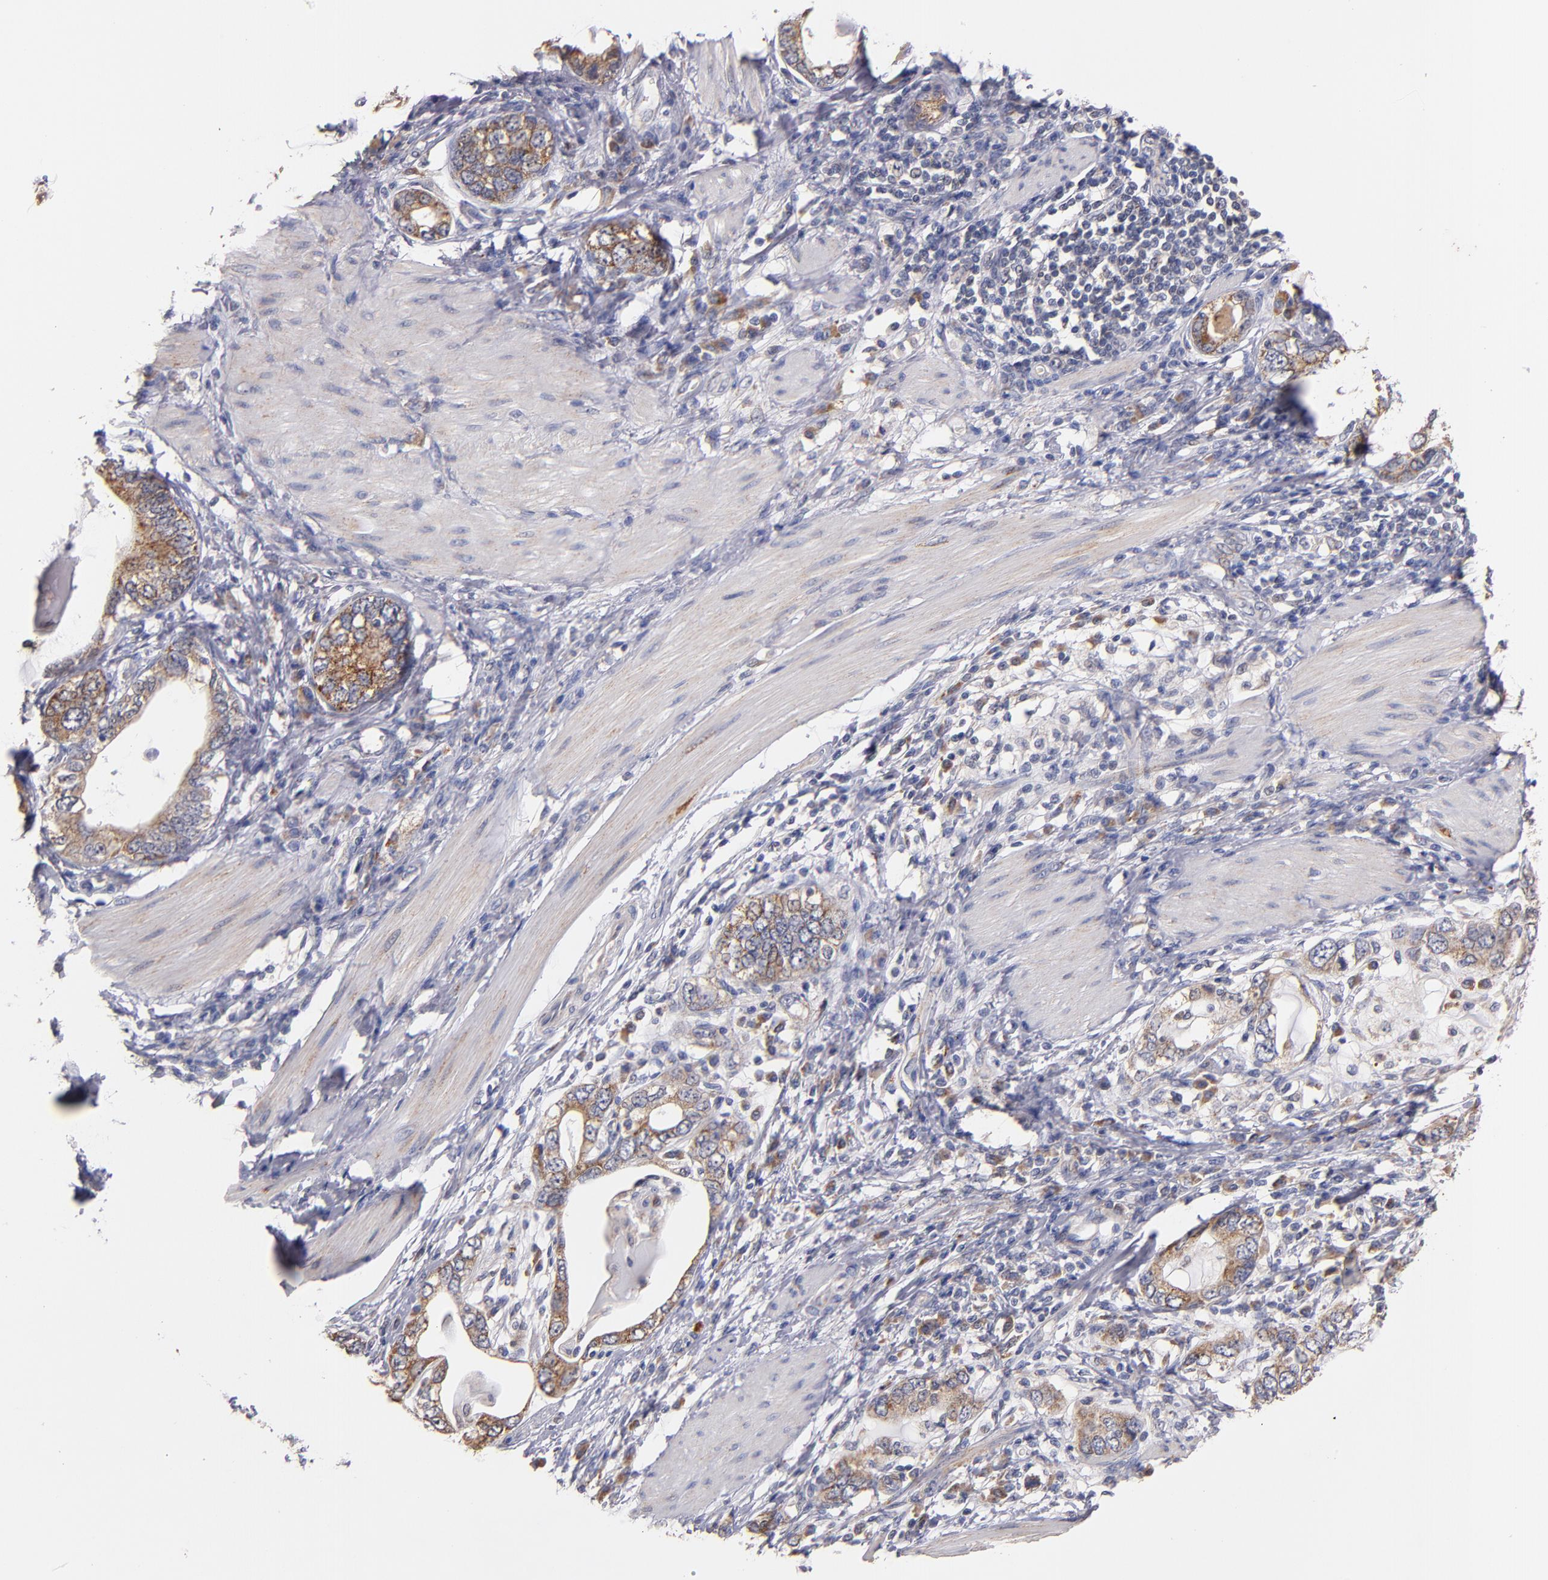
{"staining": {"intensity": "moderate", "quantity": ">75%", "location": "cytoplasmic/membranous"}, "tissue": "stomach cancer", "cell_type": "Tumor cells", "image_type": "cancer", "snomed": [{"axis": "morphology", "description": "Adenocarcinoma, NOS"}, {"axis": "topography", "description": "Stomach, lower"}], "caption": "Stomach adenocarcinoma stained for a protein (brown) reveals moderate cytoplasmic/membranous positive positivity in approximately >75% of tumor cells.", "gene": "DIABLO", "patient": {"sex": "female", "age": 93}}